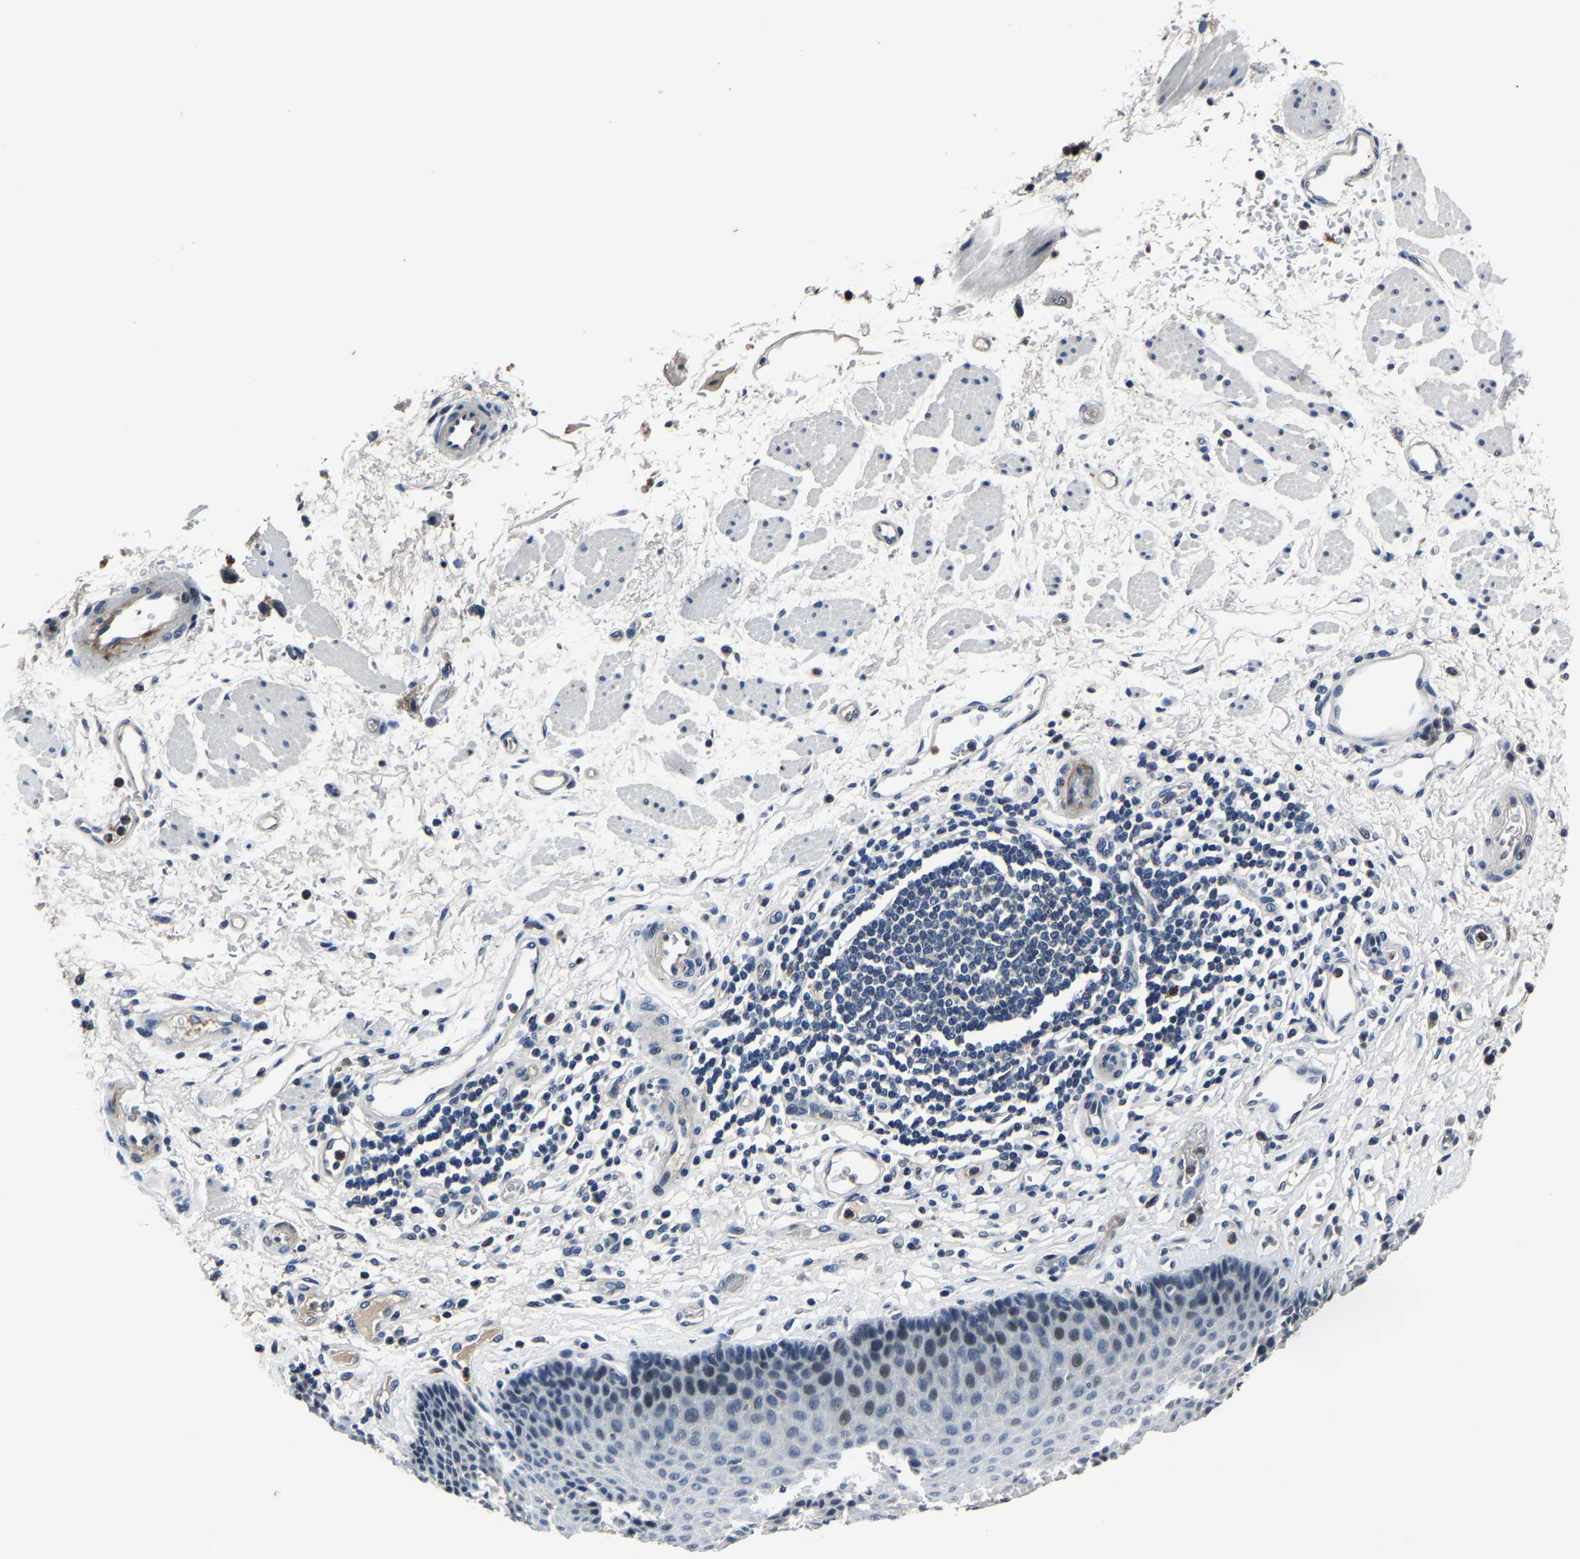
{"staining": {"intensity": "weak", "quantity": "<25%", "location": "cytoplasmic/membranous"}, "tissue": "esophagus", "cell_type": "Squamous epithelial cells", "image_type": "normal", "snomed": [{"axis": "morphology", "description": "Normal tissue, NOS"}, {"axis": "topography", "description": "Esophagus"}], "caption": "An IHC micrograph of benign esophagus is shown. There is no staining in squamous epithelial cells of esophagus. (DAB immunohistochemistry (IHC), high magnification).", "gene": "PCNX2", "patient": {"sex": "male", "age": 54}}